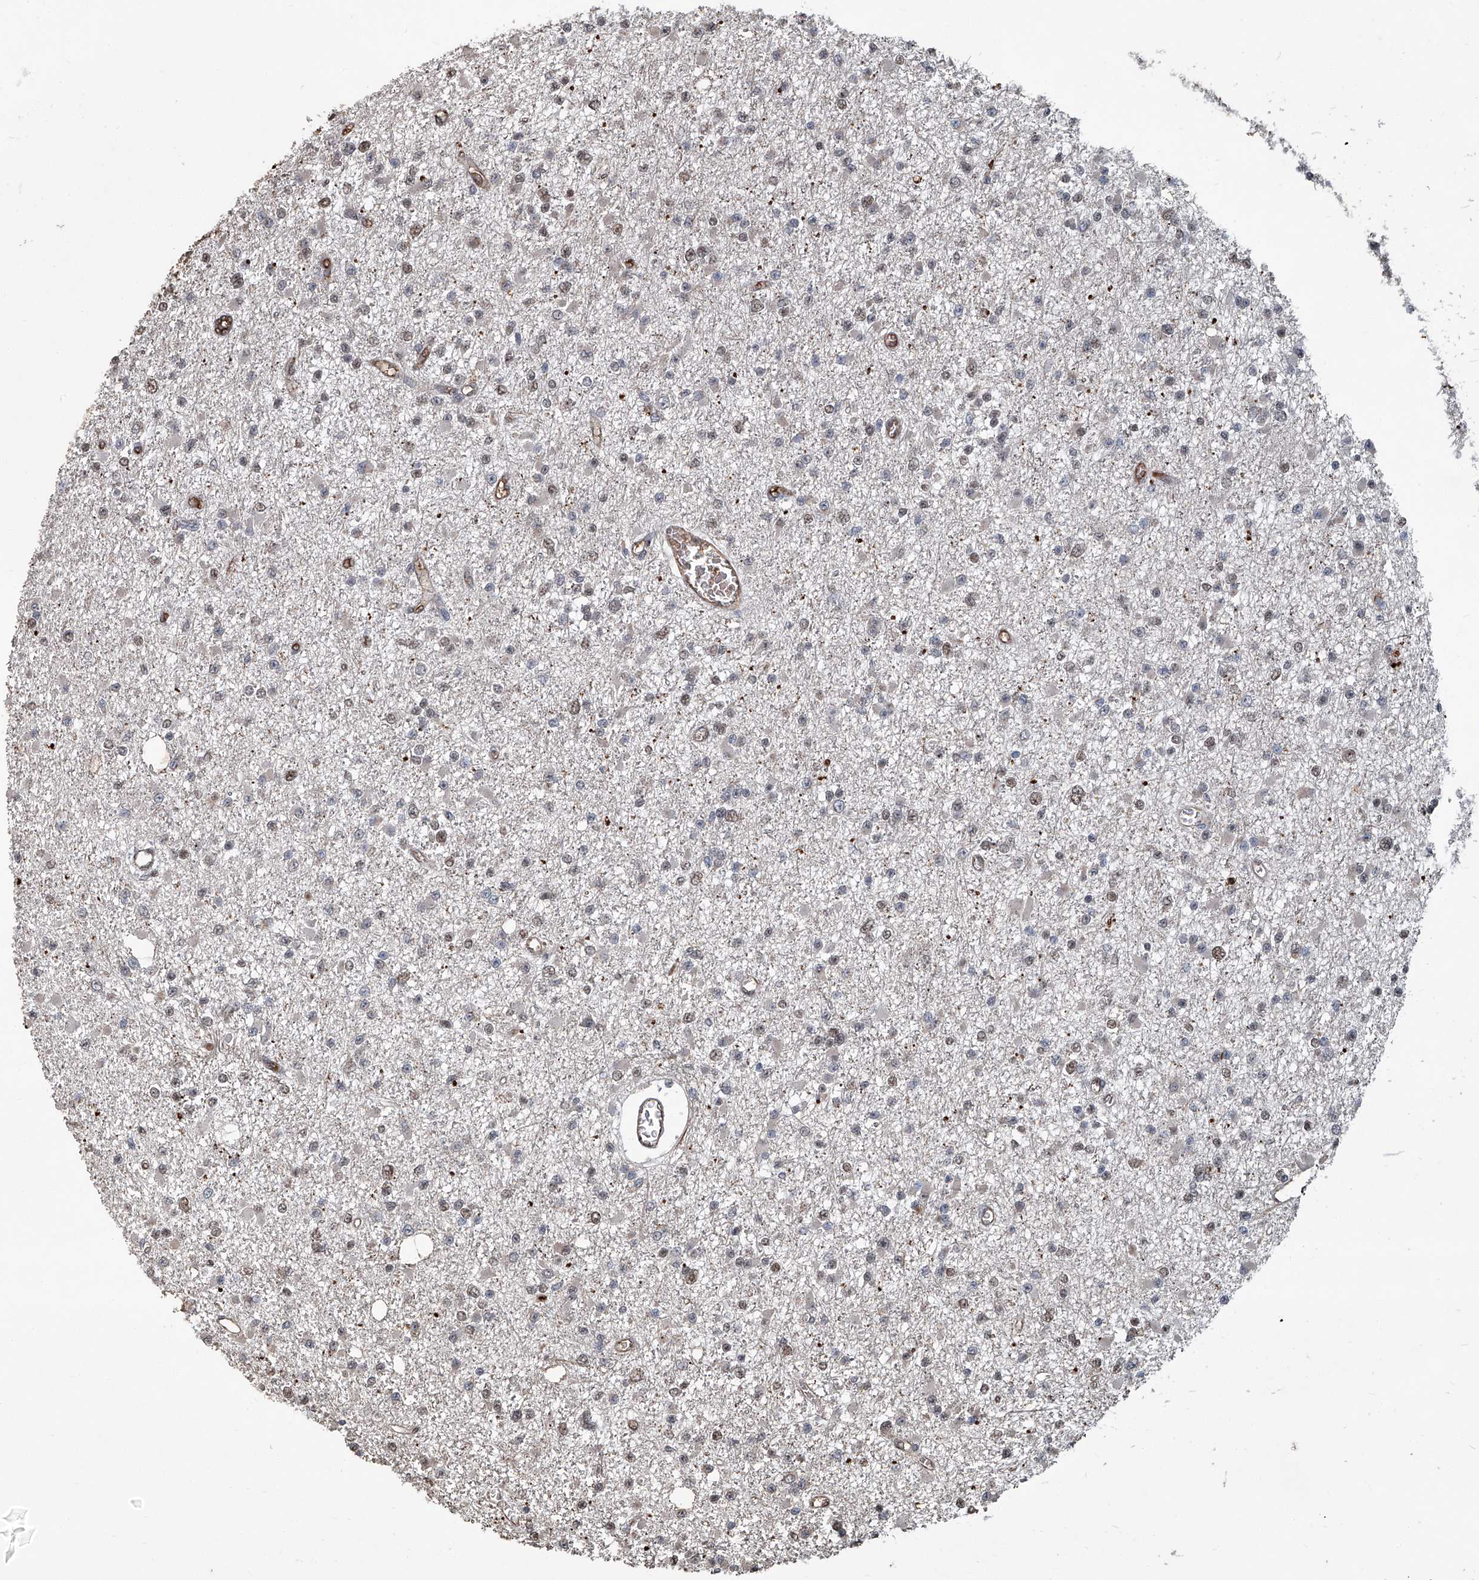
{"staining": {"intensity": "negative", "quantity": "none", "location": "none"}, "tissue": "glioma", "cell_type": "Tumor cells", "image_type": "cancer", "snomed": [{"axis": "morphology", "description": "Glioma, malignant, Low grade"}, {"axis": "topography", "description": "Brain"}], "caption": "Immunohistochemistry (IHC) of glioma demonstrates no expression in tumor cells.", "gene": "GPR132", "patient": {"sex": "female", "age": 22}}